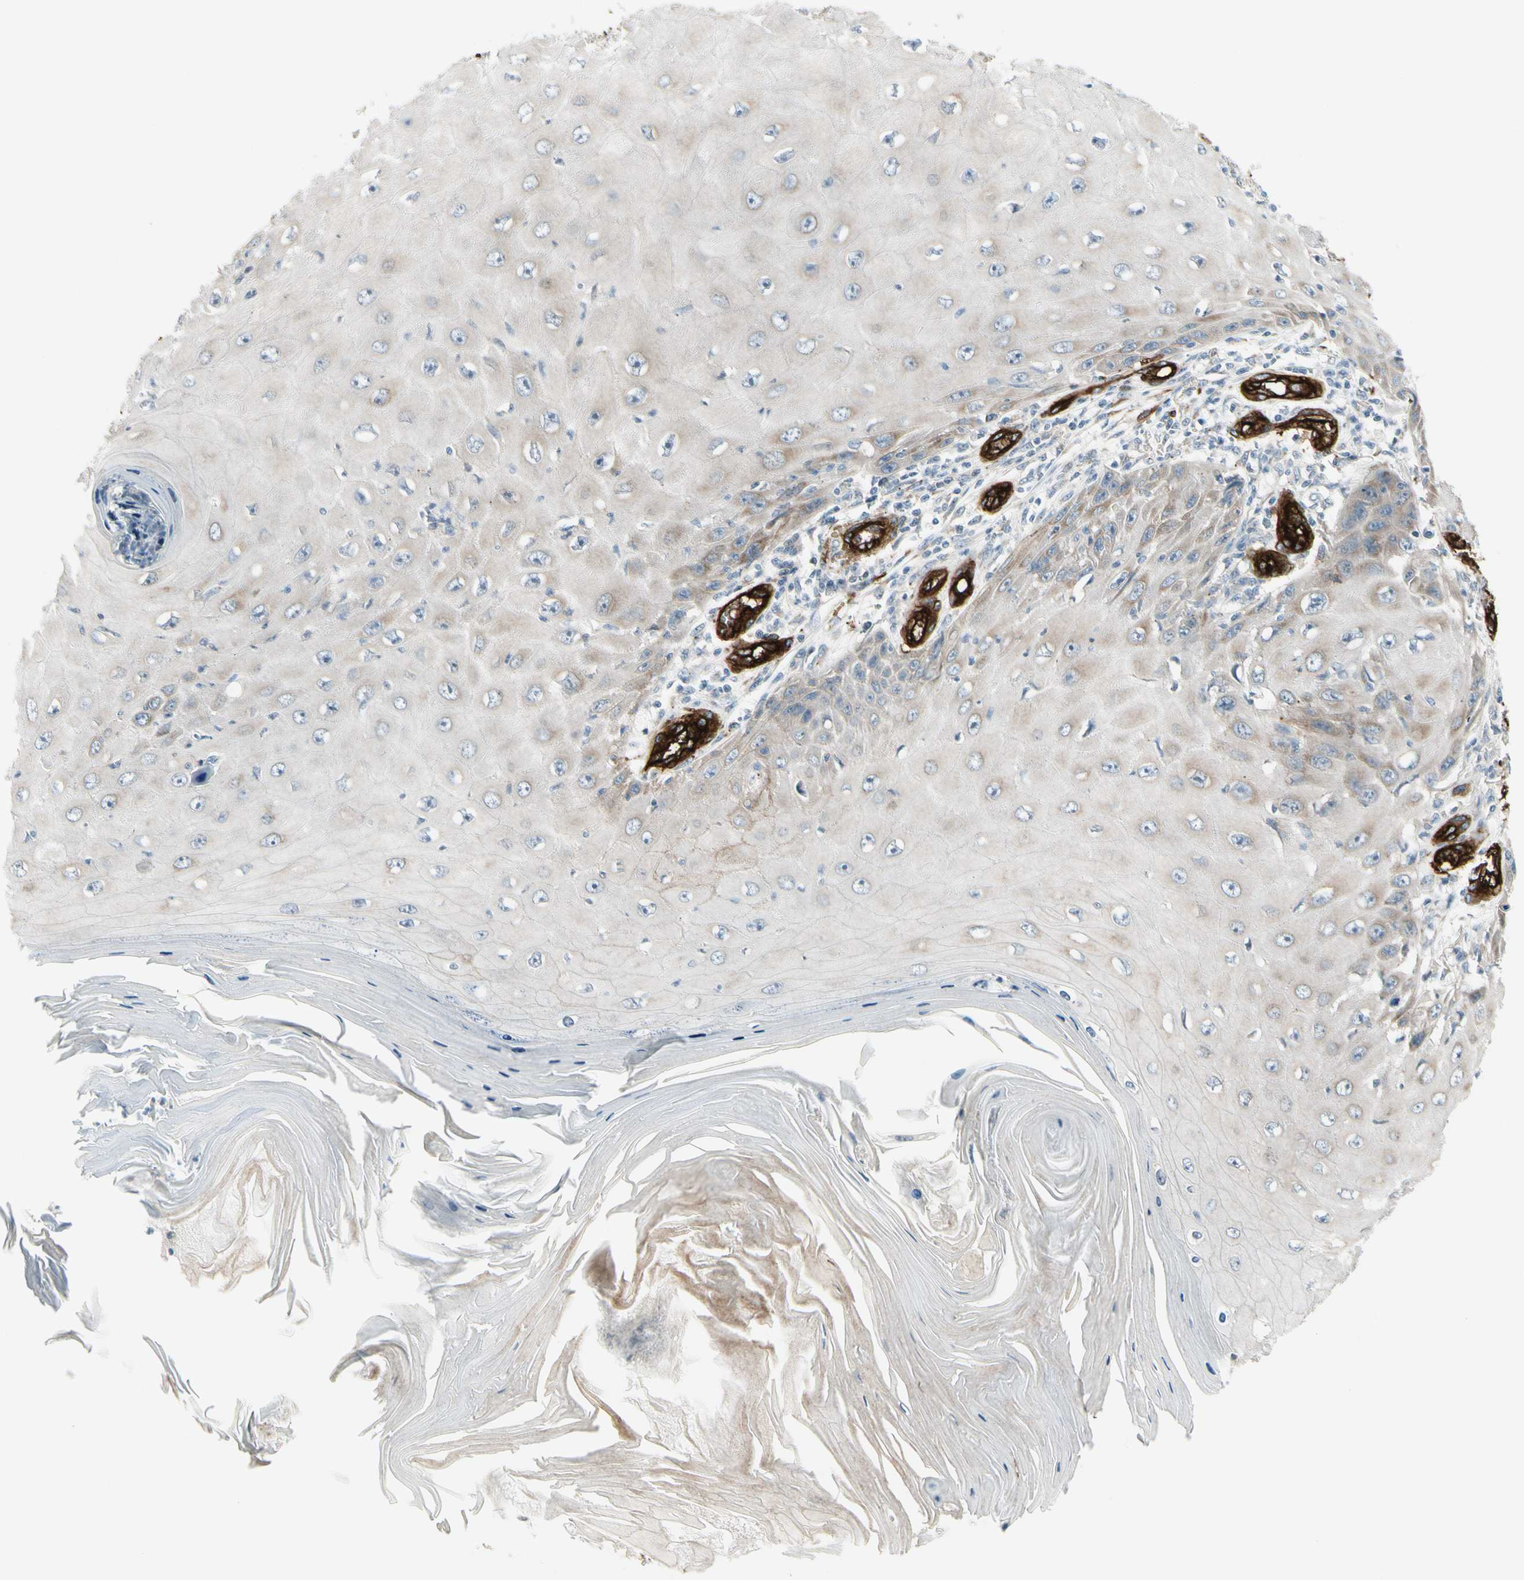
{"staining": {"intensity": "negative", "quantity": "none", "location": "none"}, "tissue": "skin cancer", "cell_type": "Tumor cells", "image_type": "cancer", "snomed": [{"axis": "morphology", "description": "Squamous cell carcinoma, NOS"}, {"axis": "topography", "description": "Skin"}], "caption": "Histopathology image shows no significant protein expression in tumor cells of skin cancer (squamous cell carcinoma).", "gene": "MCAM", "patient": {"sex": "female", "age": 73}}